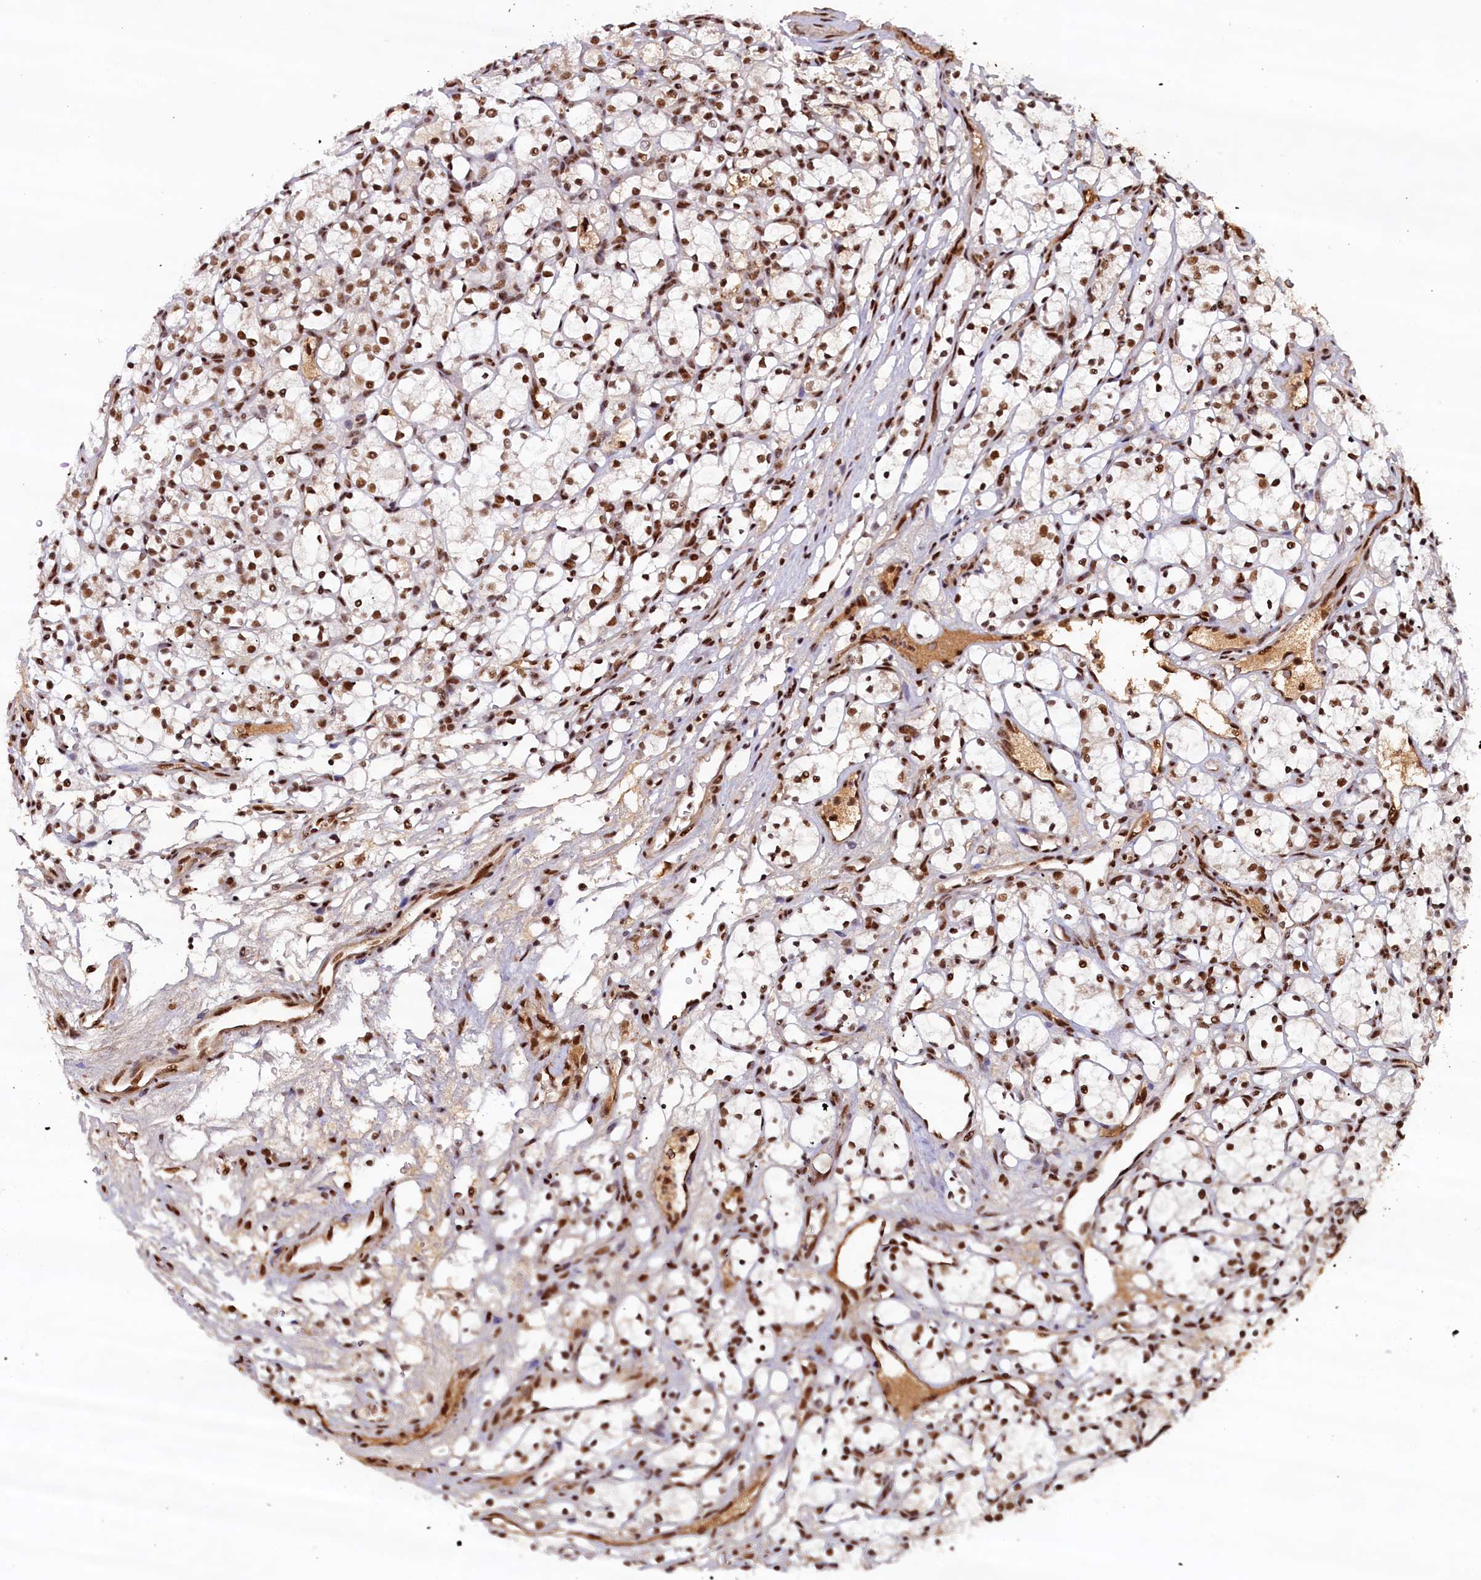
{"staining": {"intensity": "moderate", "quantity": ">75%", "location": "nuclear"}, "tissue": "renal cancer", "cell_type": "Tumor cells", "image_type": "cancer", "snomed": [{"axis": "morphology", "description": "Adenocarcinoma, NOS"}, {"axis": "topography", "description": "Kidney"}], "caption": "Immunohistochemical staining of adenocarcinoma (renal) demonstrates medium levels of moderate nuclear protein expression in about >75% of tumor cells.", "gene": "ZC3H18", "patient": {"sex": "female", "age": 69}}